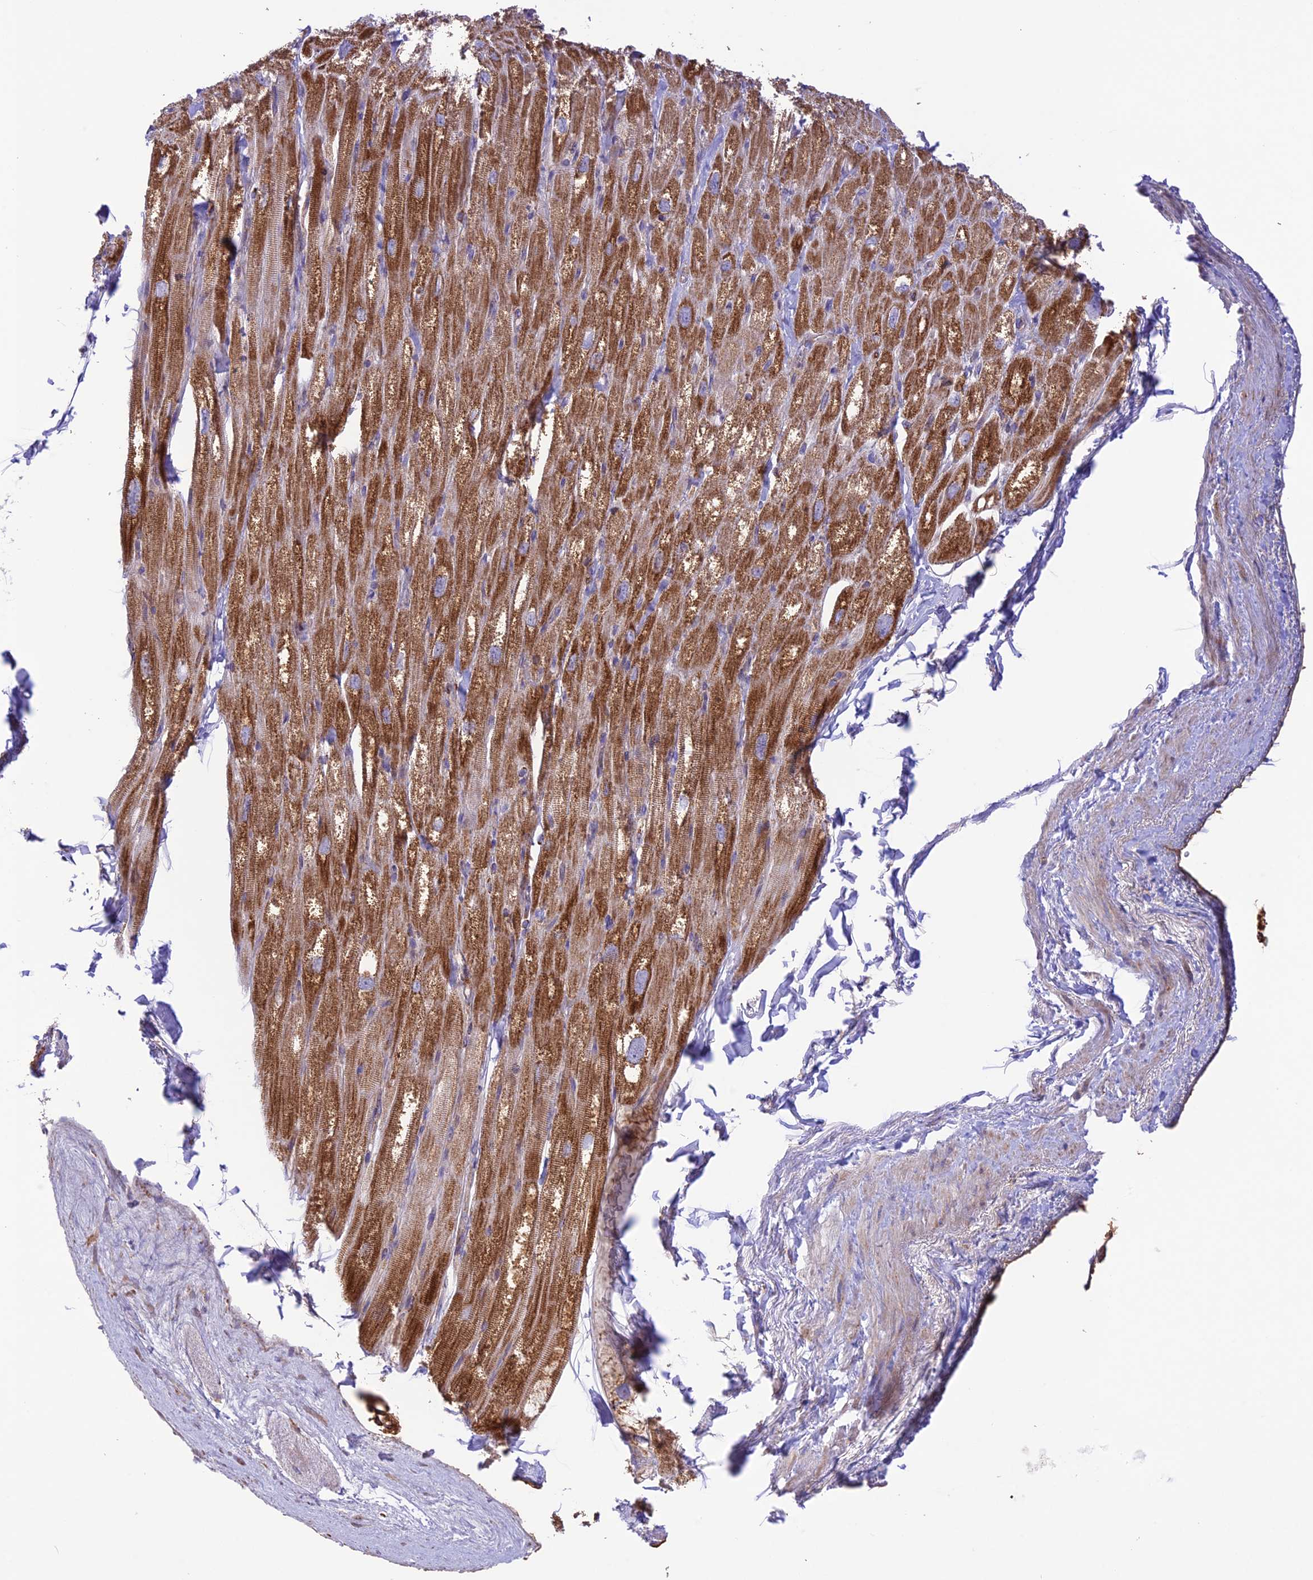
{"staining": {"intensity": "strong", "quantity": "25%-75%", "location": "cytoplasmic/membranous"}, "tissue": "heart muscle", "cell_type": "Cardiomyocytes", "image_type": "normal", "snomed": [{"axis": "morphology", "description": "Normal tissue, NOS"}, {"axis": "topography", "description": "Heart"}], "caption": "High-power microscopy captured an immunohistochemistry micrograph of normal heart muscle, revealing strong cytoplasmic/membranous positivity in about 25%-75% of cardiomyocytes.", "gene": "UAP1L1", "patient": {"sex": "male", "age": 50}}